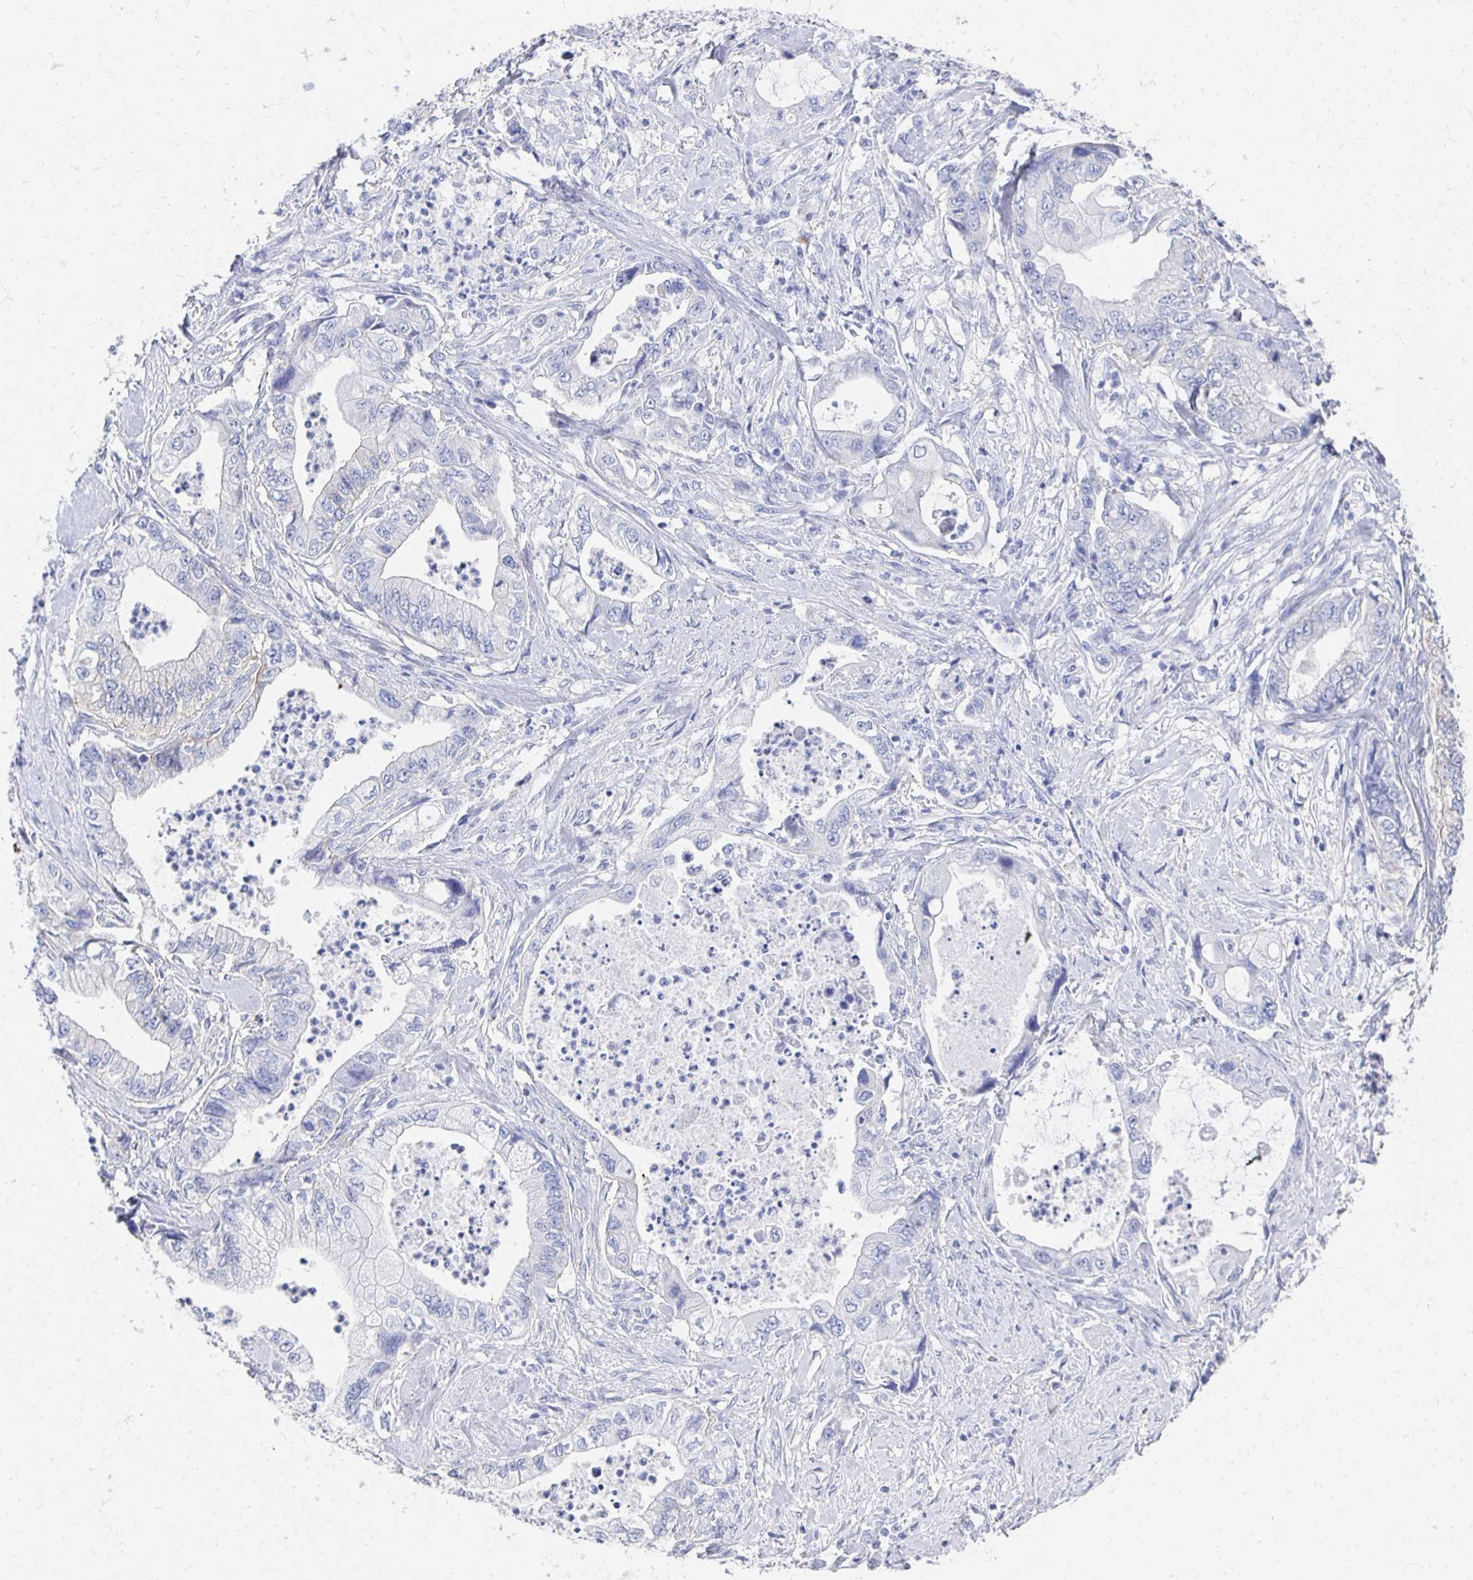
{"staining": {"intensity": "weak", "quantity": "<25%", "location": "cytoplasmic/membranous"}, "tissue": "stomach cancer", "cell_type": "Tumor cells", "image_type": "cancer", "snomed": [{"axis": "morphology", "description": "Adenocarcinoma, NOS"}, {"axis": "topography", "description": "Pancreas"}, {"axis": "topography", "description": "Stomach, upper"}], "caption": "Tumor cells are negative for brown protein staining in stomach cancer.", "gene": "PRDM7", "patient": {"sex": "male", "age": 77}}